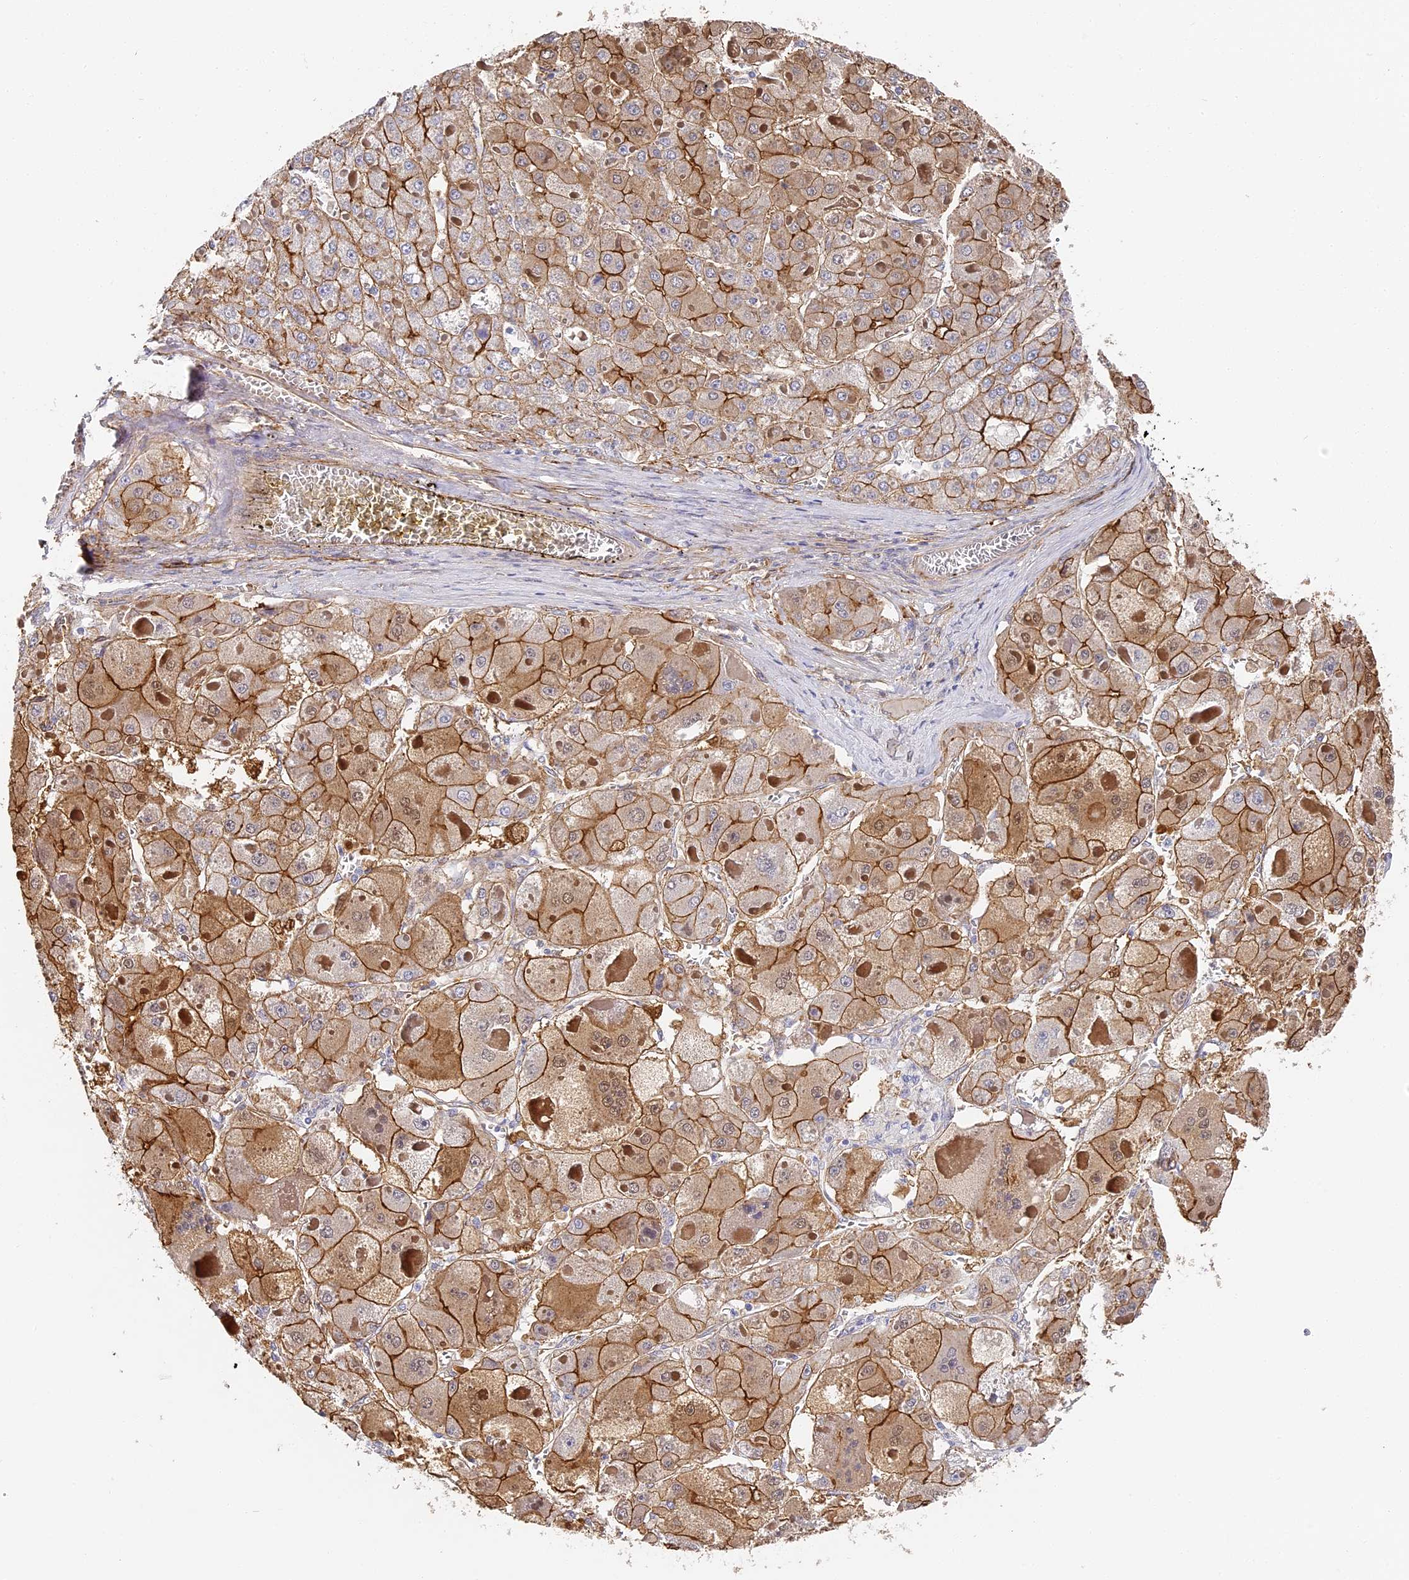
{"staining": {"intensity": "moderate", "quantity": ">75%", "location": "cytoplasmic/membranous"}, "tissue": "liver cancer", "cell_type": "Tumor cells", "image_type": "cancer", "snomed": [{"axis": "morphology", "description": "Carcinoma, Hepatocellular, NOS"}, {"axis": "topography", "description": "Liver"}], "caption": "This micrograph displays immunohistochemistry staining of hepatocellular carcinoma (liver), with medium moderate cytoplasmic/membranous positivity in approximately >75% of tumor cells.", "gene": "CCDC30", "patient": {"sex": "female", "age": 73}}